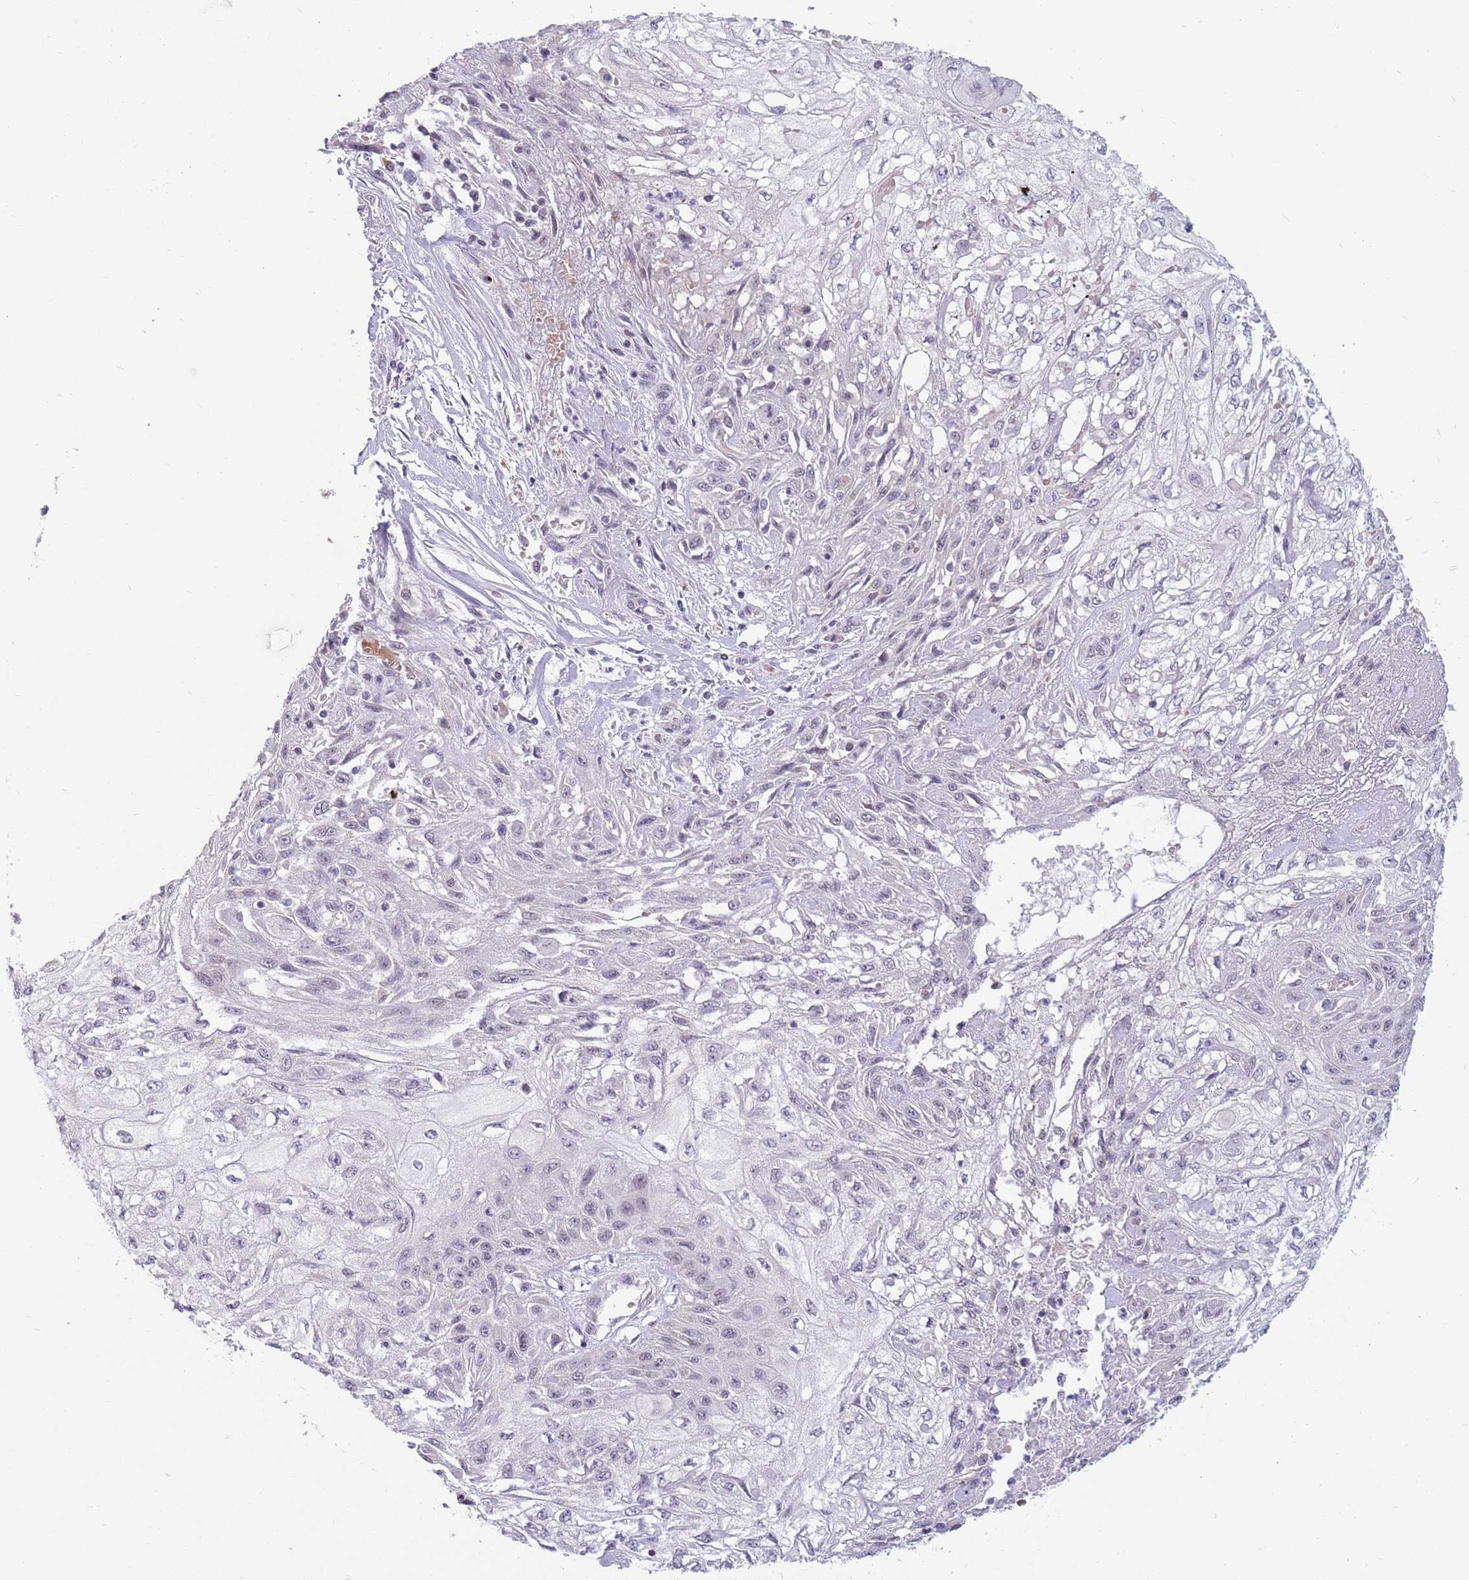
{"staining": {"intensity": "negative", "quantity": "none", "location": "none"}, "tissue": "skin cancer", "cell_type": "Tumor cells", "image_type": "cancer", "snomed": [{"axis": "morphology", "description": "Squamous cell carcinoma, NOS"}, {"axis": "morphology", "description": "Squamous cell carcinoma, metastatic, NOS"}, {"axis": "topography", "description": "Skin"}, {"axis": "topography", "description": "Lymph node"}], "caption": "Tumor cells are negative for brown protein staining in skin cancer (squamous cell carcinoma).", "gene": "ZNF574", "patient": {"sex": "male", "age": 75}}